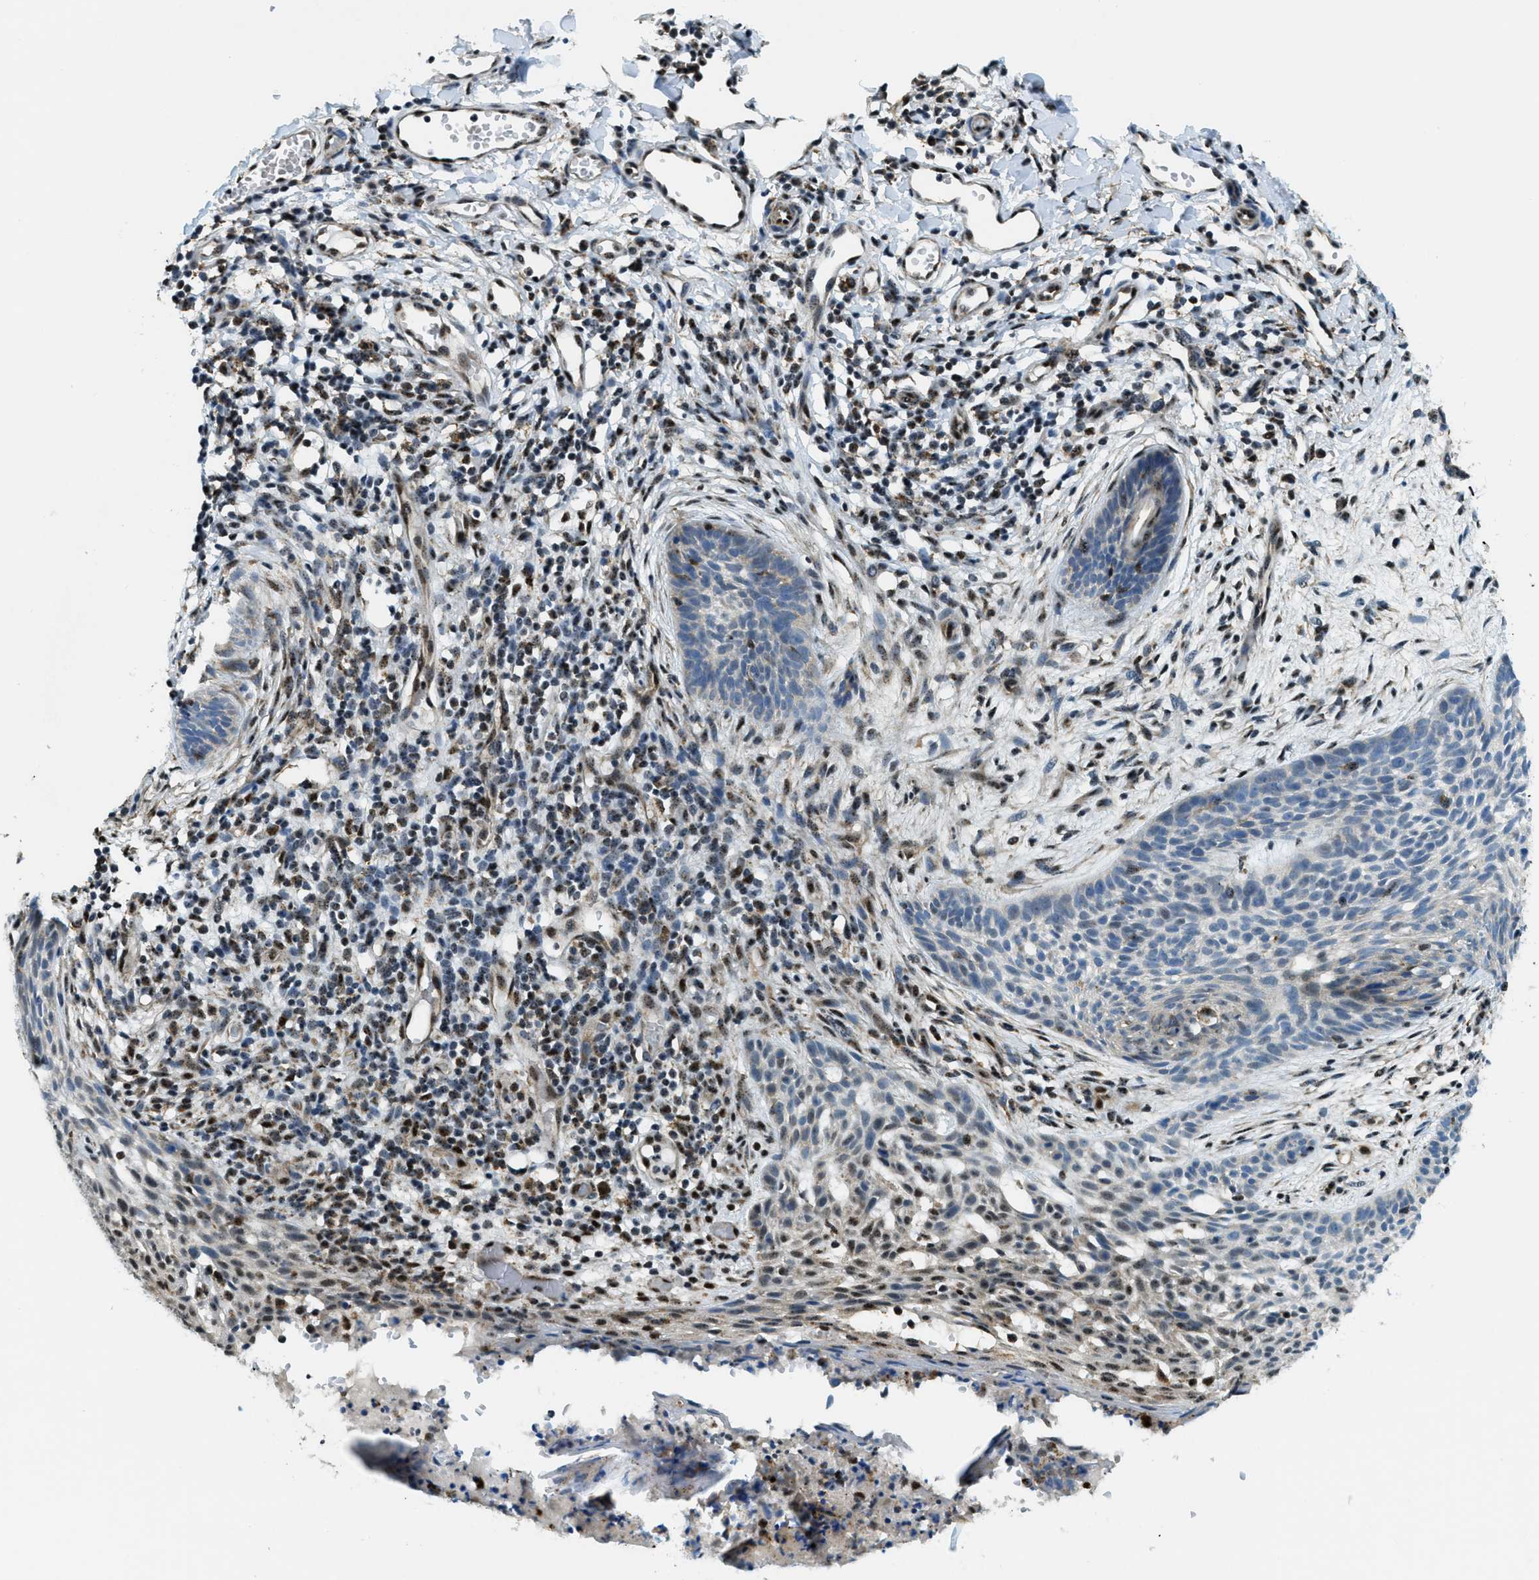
{"staining": {"intensity": "negative", "quantity": "none", "location": "none"}, "tissue": "skin cancer", "cell_type": "Tumor cells", "image_type": "cancer", "snomed": [{"axis": "morphology", "description": "Basal cell carcinoma"}, {"axis": "topography", "description": "Skin"}], "caption": "Immunohistochemistry micrograph of skin basal cell carcinoma stained for a protein (brown), which displays no expression in tumor cells.", "gene": "SP100", "patient": {"sex": "female", "age": 59}}